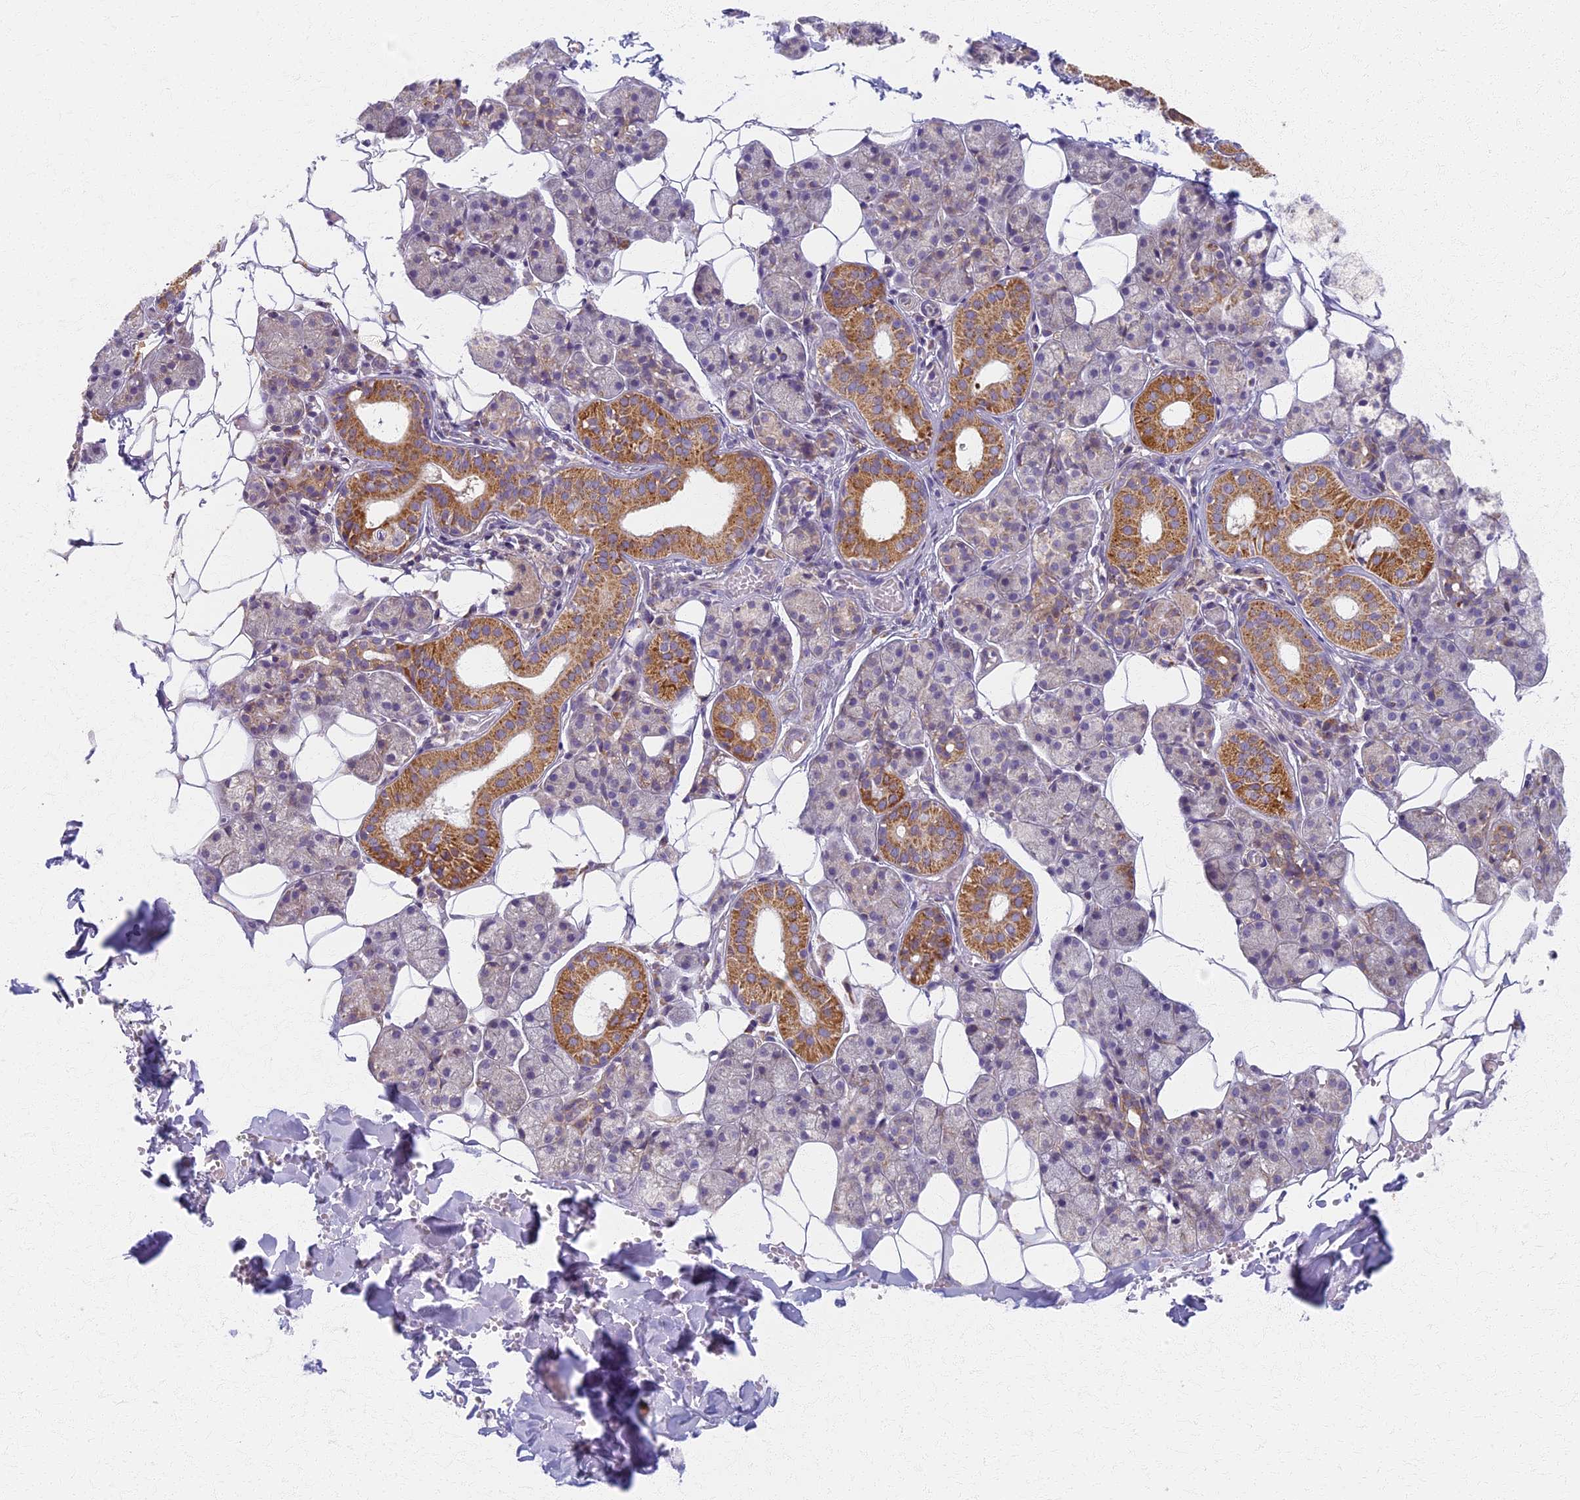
{"staining": {"intensity": "strong", "quantity": "<25%", "location": "cytoplasmic/membranous"}, "tissue": "salivary gland", "cell_type": "Glandular cells", "image_type": "normal", "snomed": [{"axis": "morphology", "description": "Normal tissue, NOS"}, {"axis": "topography", "description": "Salivary gland"}], "caption": "Approximately <25% of glandular cells in normal human salivary gland display strong cytoplasmic/membranous protein positivity as visualized by brown immunohistochemical staining.", "gene": "MRPS25", "patient": {"sex": "female", "age": 33}}